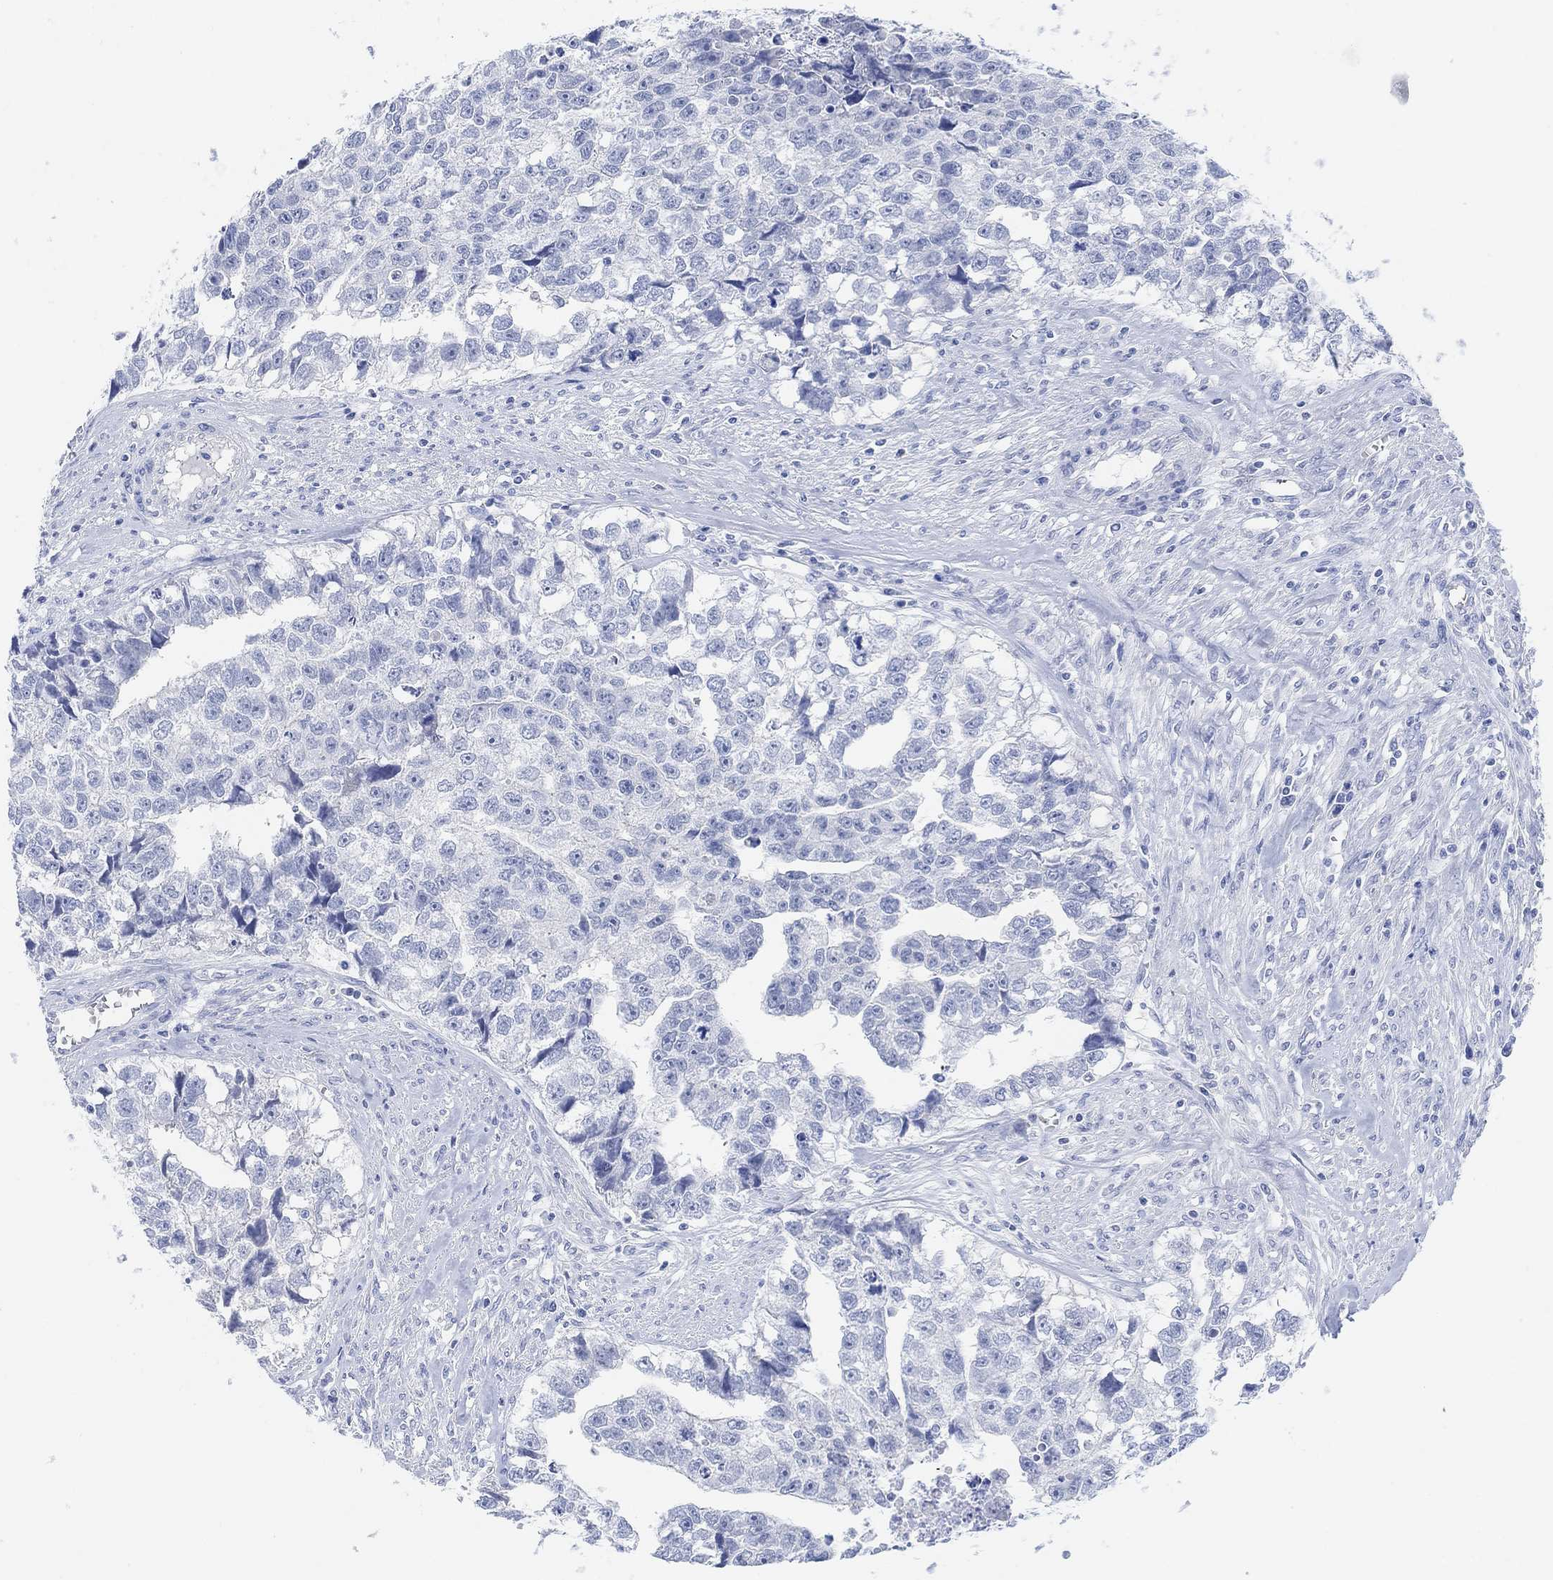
{"staining": {"intensity": "negative", "quantity": "none", "location": "none"}, "tissue": "testis cancer", "cell_type": "Tumor cells", "image_type": "cancer", "snomed": [{"axis": "morphology", "description": "Carcinoma, Embryonal, NOS"}, {"axis": "morphology", "description": "Teratoma, malignant, NOS"}, {"axis": "topography", "description": "Testis"}], "caption": "Tumor cells show no significant staining in testis cancer (embryonal carcinoma). (DAB (3,3'-diaminobenzidine) immunohistochemistry, high magnification).", "gene": "ENO4", "patient": {"sex": "male", "age": 44}}